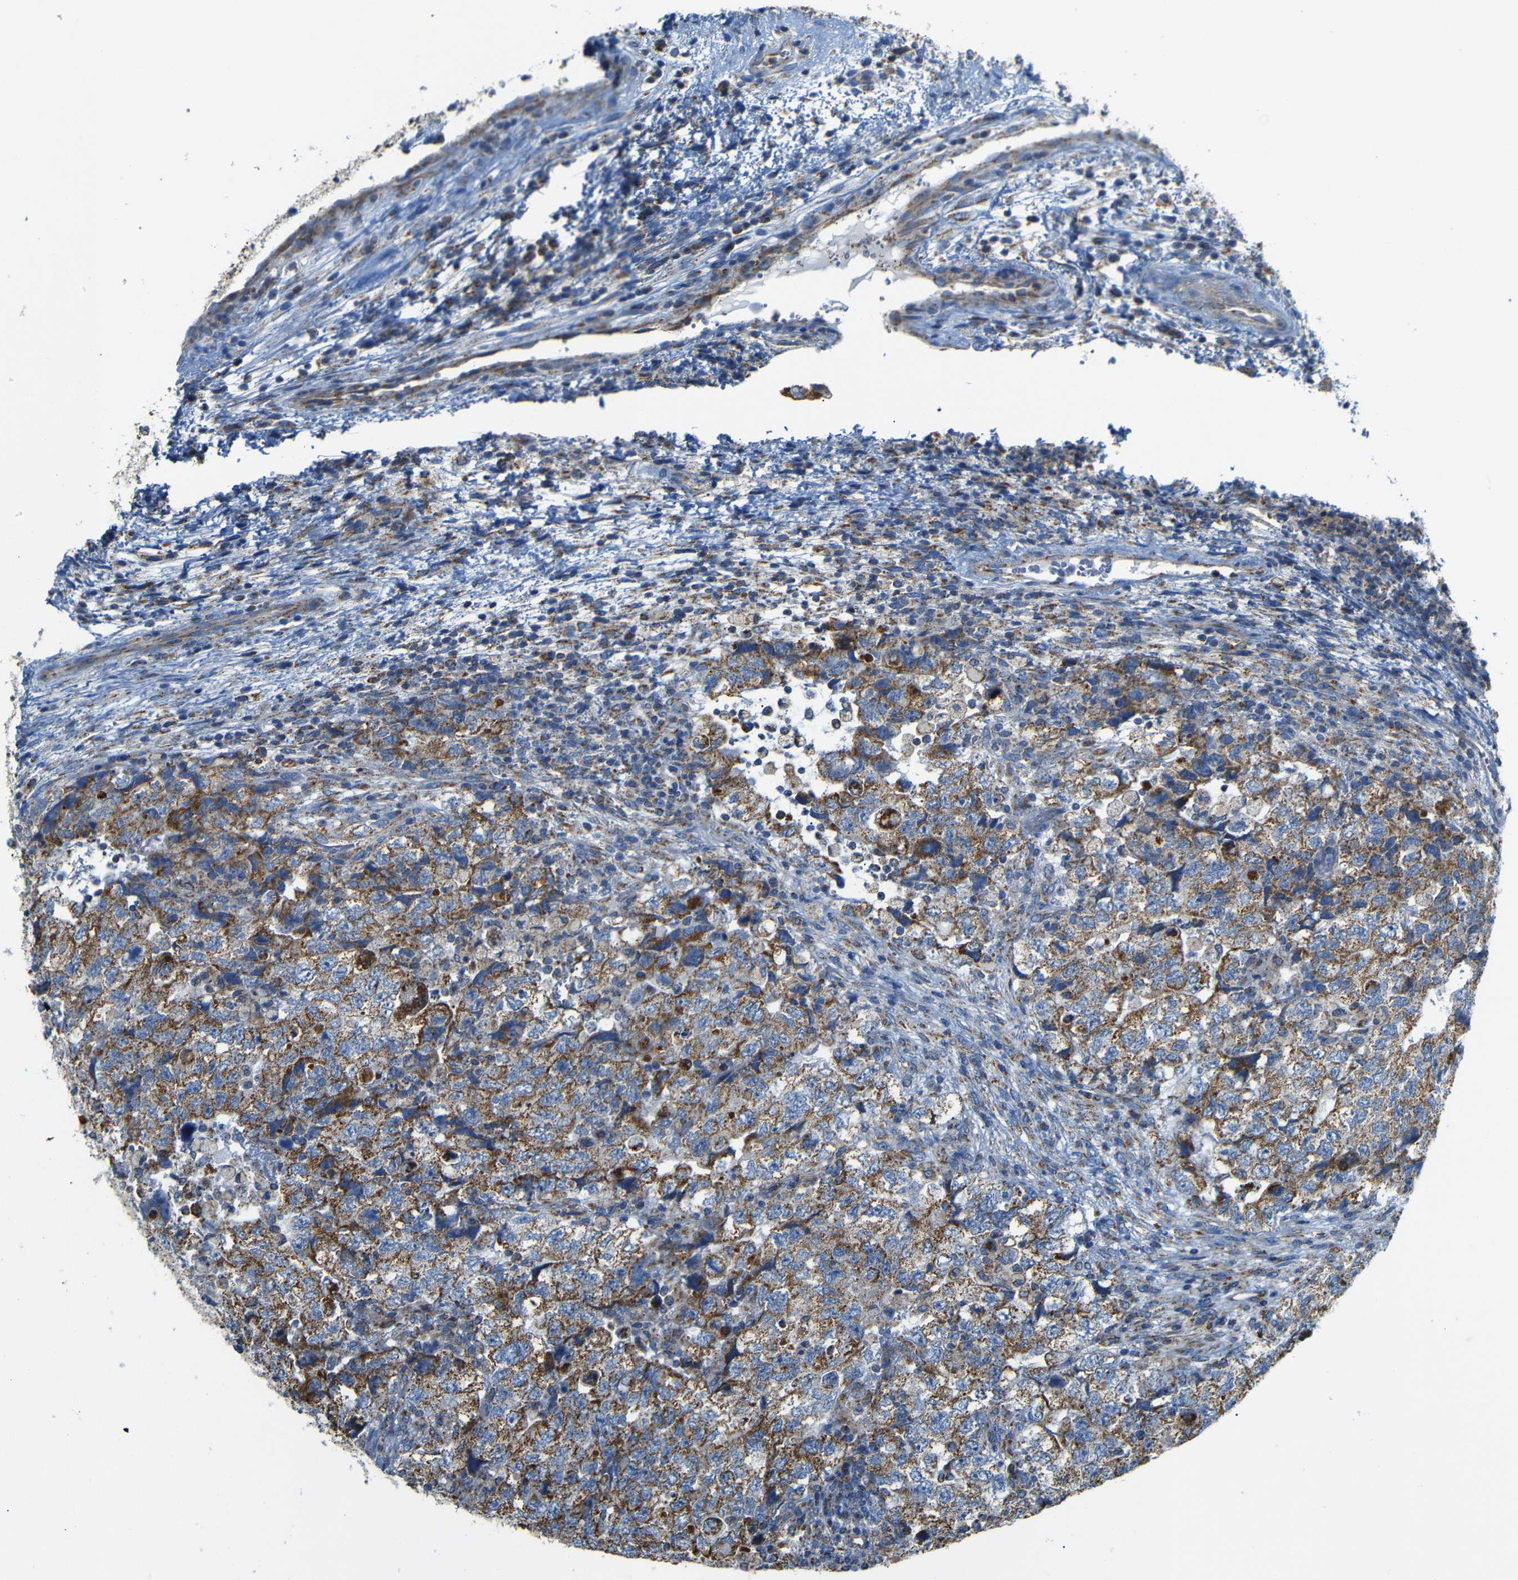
{"staining": {"intensity": "moderate", "quantity": ">75%", "location": "cytoplasmic/membranous"}, "tissue": "testis cancer", "cell_type": "Tumor cells", "image_type": "cancer", "snomed": [{"axis": "morphology", "description": "Carcinoma, Embryonal, NOS"}, {"axis": "topography", "description": "Testis"}], "caption": "Testis cancer was stained to show a protein in brown. There is medium levels of moderate cytoplasmic/membranous positivity in about >75% of tumor cells.", "gene": "FAM171B", "patient": {"sex": "male", "age": 36}}